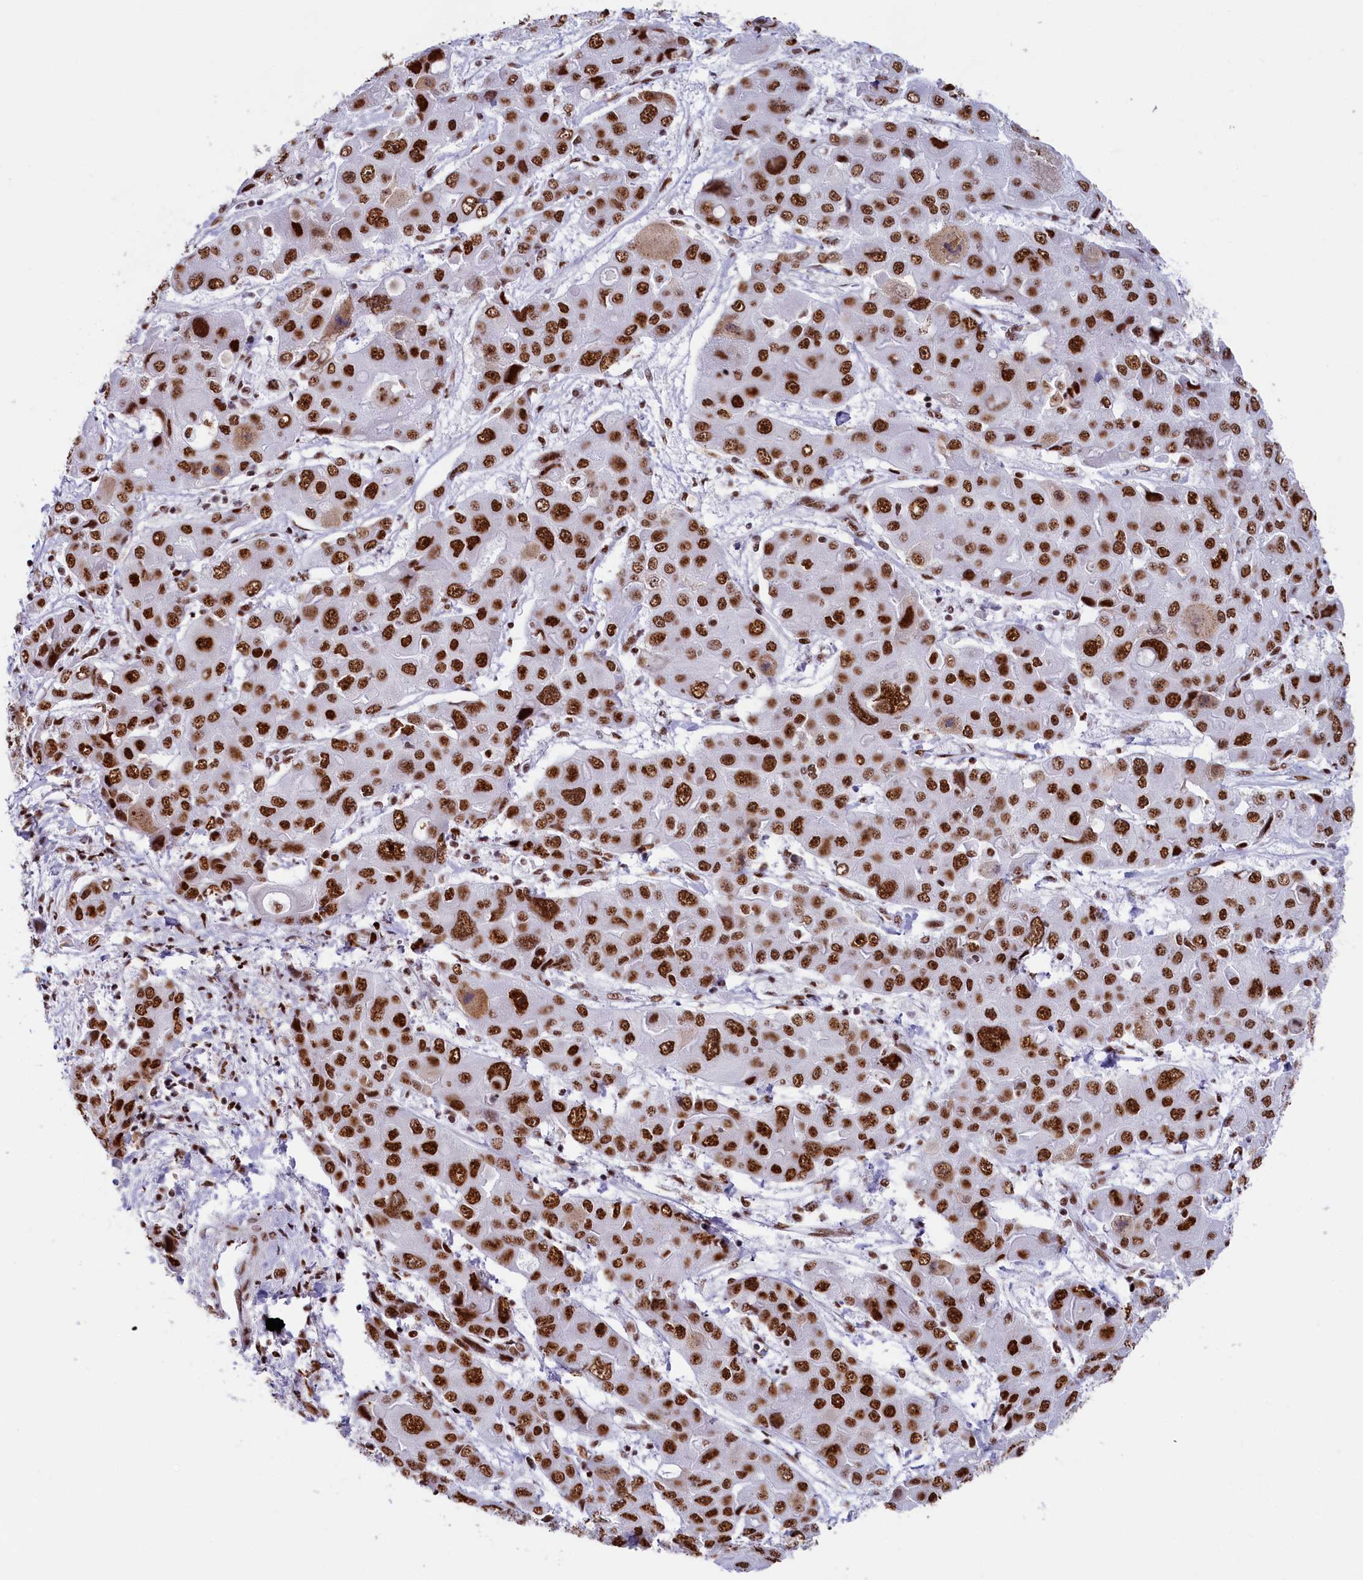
{"staining": {"intensity": "strong", "quantity": ">75%", "location": "nuclear"}, "tissue": "liver cancer", "cell_type": "Tumor cells", "image_type": "cancer", "snomed": [{"axis": "morphology", "description": "Cholangiocarcinoma"}, {"axis": "topography", "description": "Liver"}], "caption": "Immunohistochemistry (IHC) photomicrograph of neoplastic tissue: cholangiocarcinoma (liver) stained using IHC exhibits high levels of strong protein expression localized specifically in the nuclear of tumor cells, appearing as a nuclear brown color.", "gene": "SNRNP70", "patient": {"sex": "male", "age": 67}}